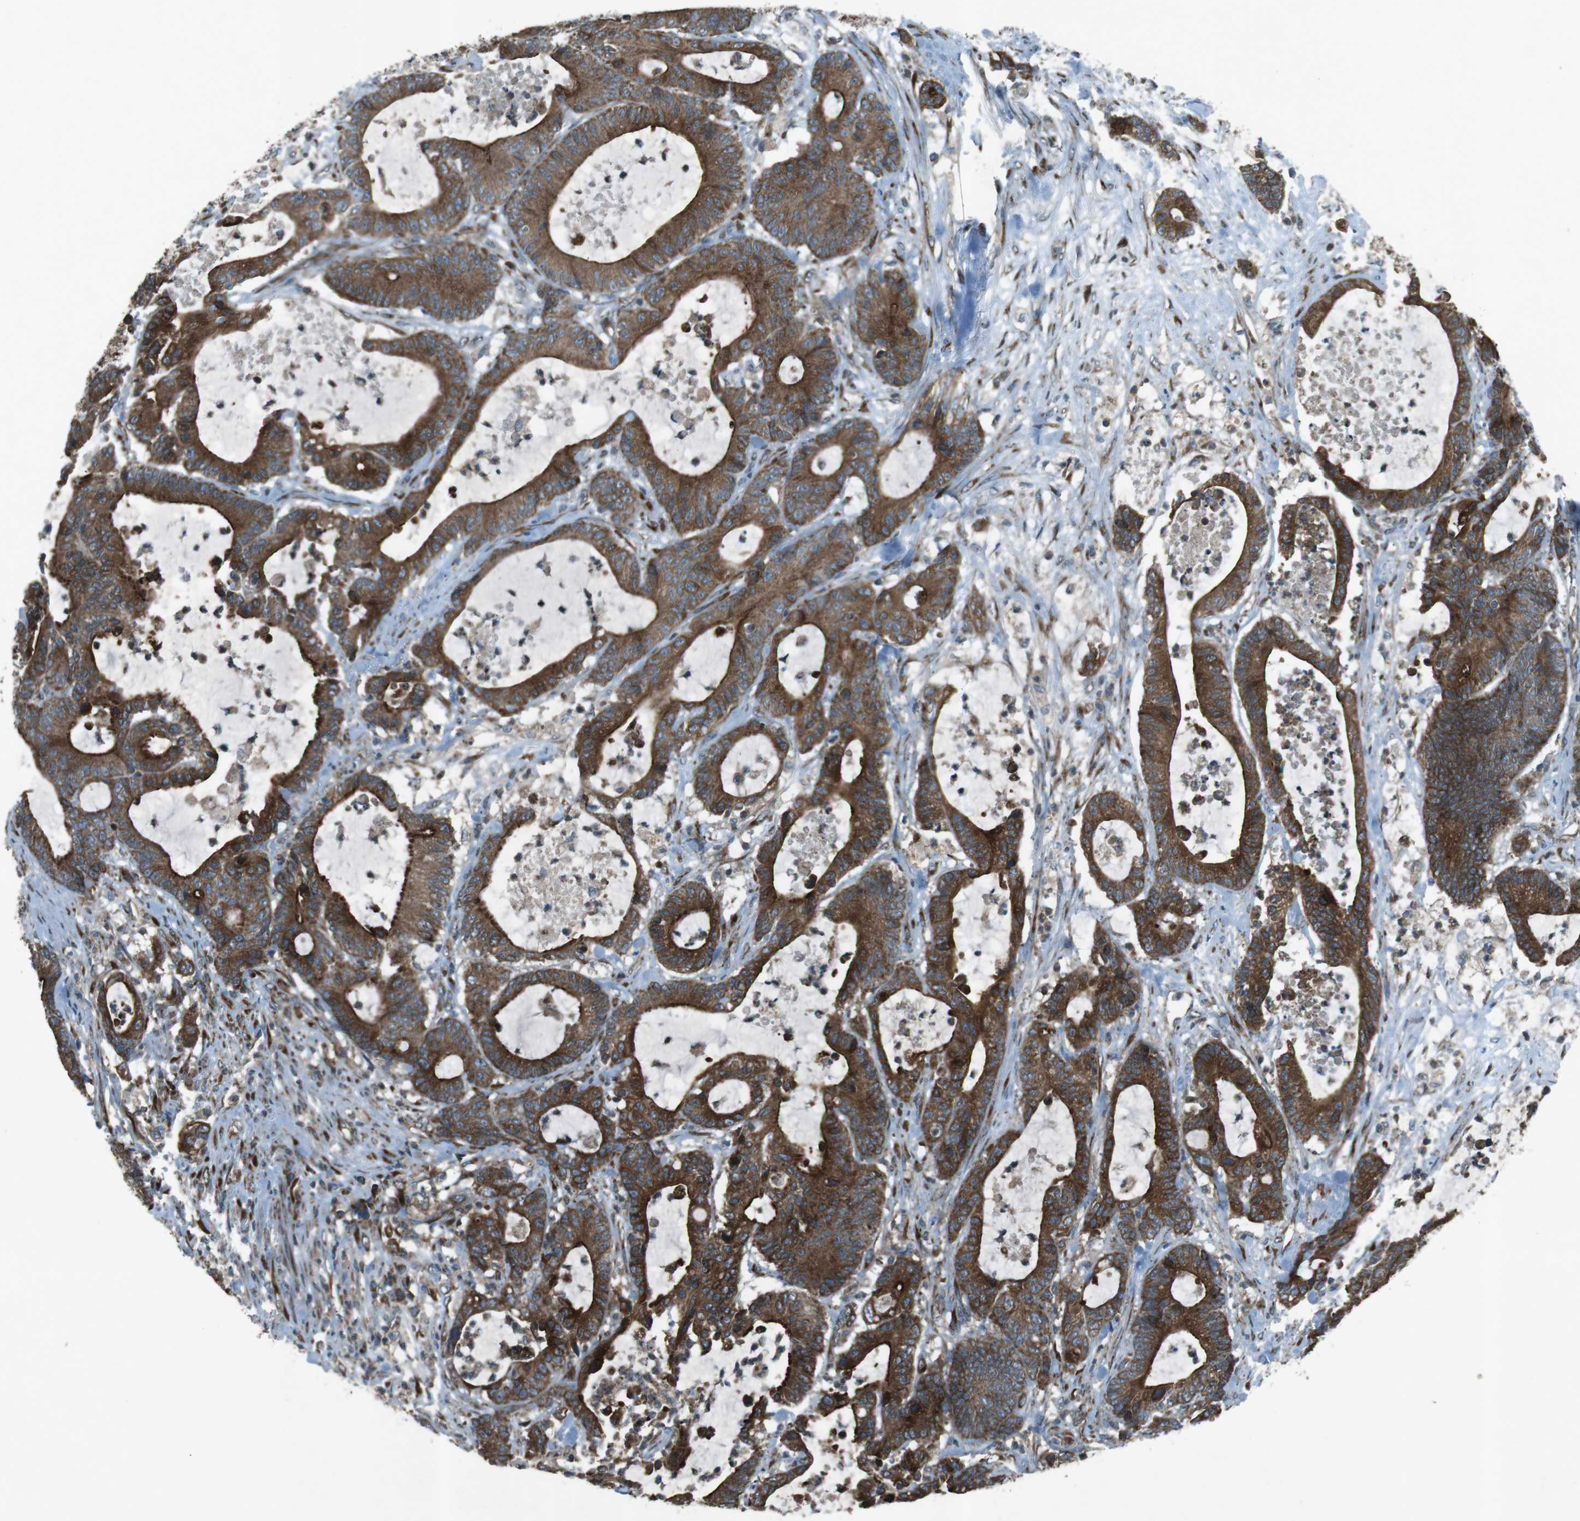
{"staining": {"intensity": "strong", "quantity": ">75%", "location": "cytoplasmic/membranous"}, "tissue": "colorectal cancer", "cell_type": "Tumor cells", "image_type": "cancer", "snomed": [{"axis": "morphology", "description": "Adenocarcinoma, NOS"}, {"axis": "topography", "description": "Colon"}], "caption": "Protein analysis of colorectal cancer tissue reveals strong cytoplasmic/membranous expression in approximately >75% of tumor cells.", "gene": "SLC41A1", "patient": {"sex": "female", "age": 84}}